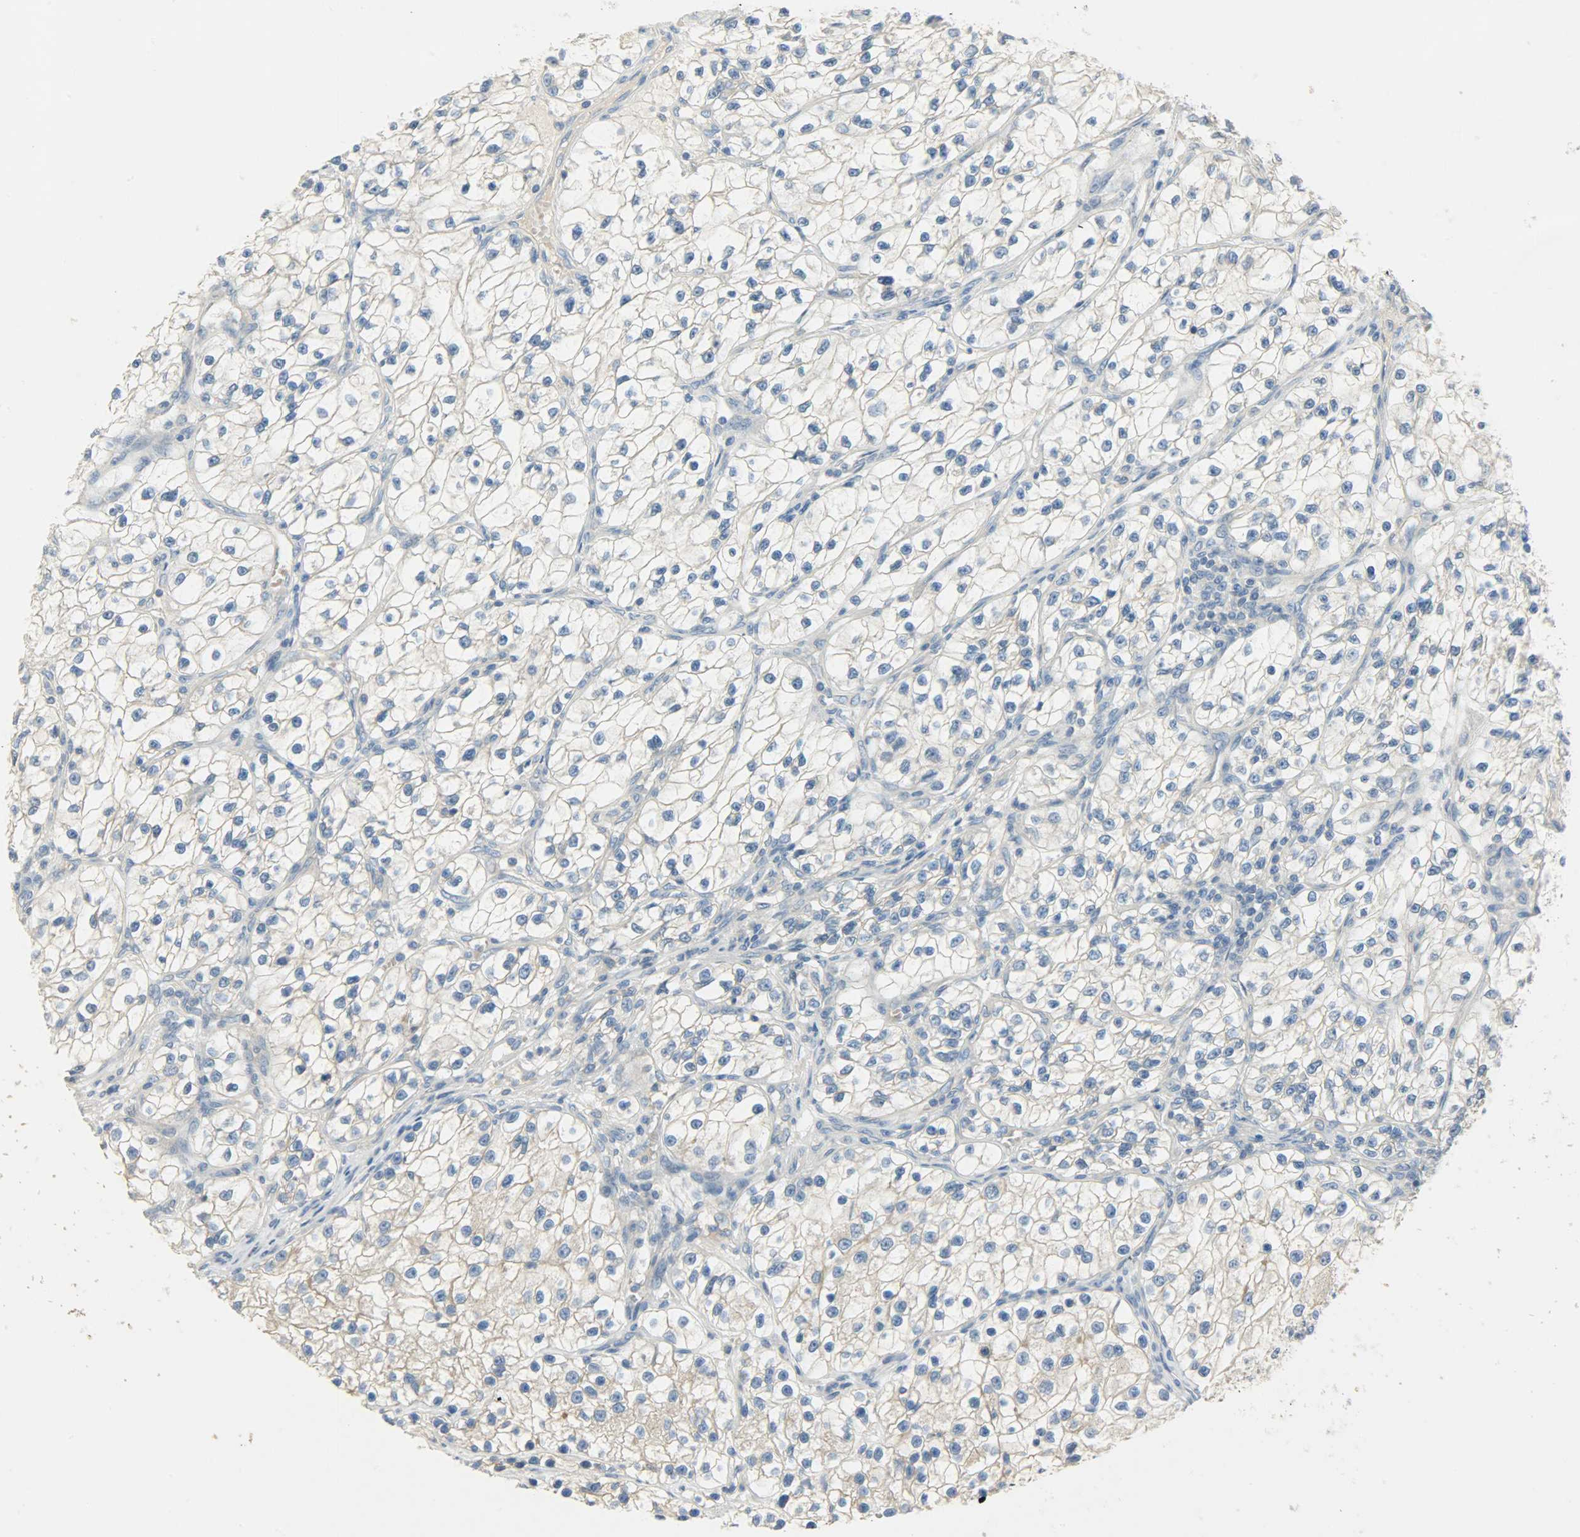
{"staining": {"intensity": "weak", "quantity": "25%-75%", "location": "cytoplasmic/membranous"}, "tissue": "renal cancer", "cell_type": "Tumor cells", "image_type": "cancer", "snomed": [{"axis": "morphology", "description": "Adenocarcinoma, NOS"}, {"axis": "topography", "description": "Kidney"}], "caption": "This histopathology image displays renal adenocarcinoma stained with immunohistochemistry to label a protein in brown. The cytoplasmic/membranous of tumor cells show weak positivity for the protein. Nuclei are counter-stained blue.", "gene": "DSG2", "patient": {"sex": "female", "age": 57}}